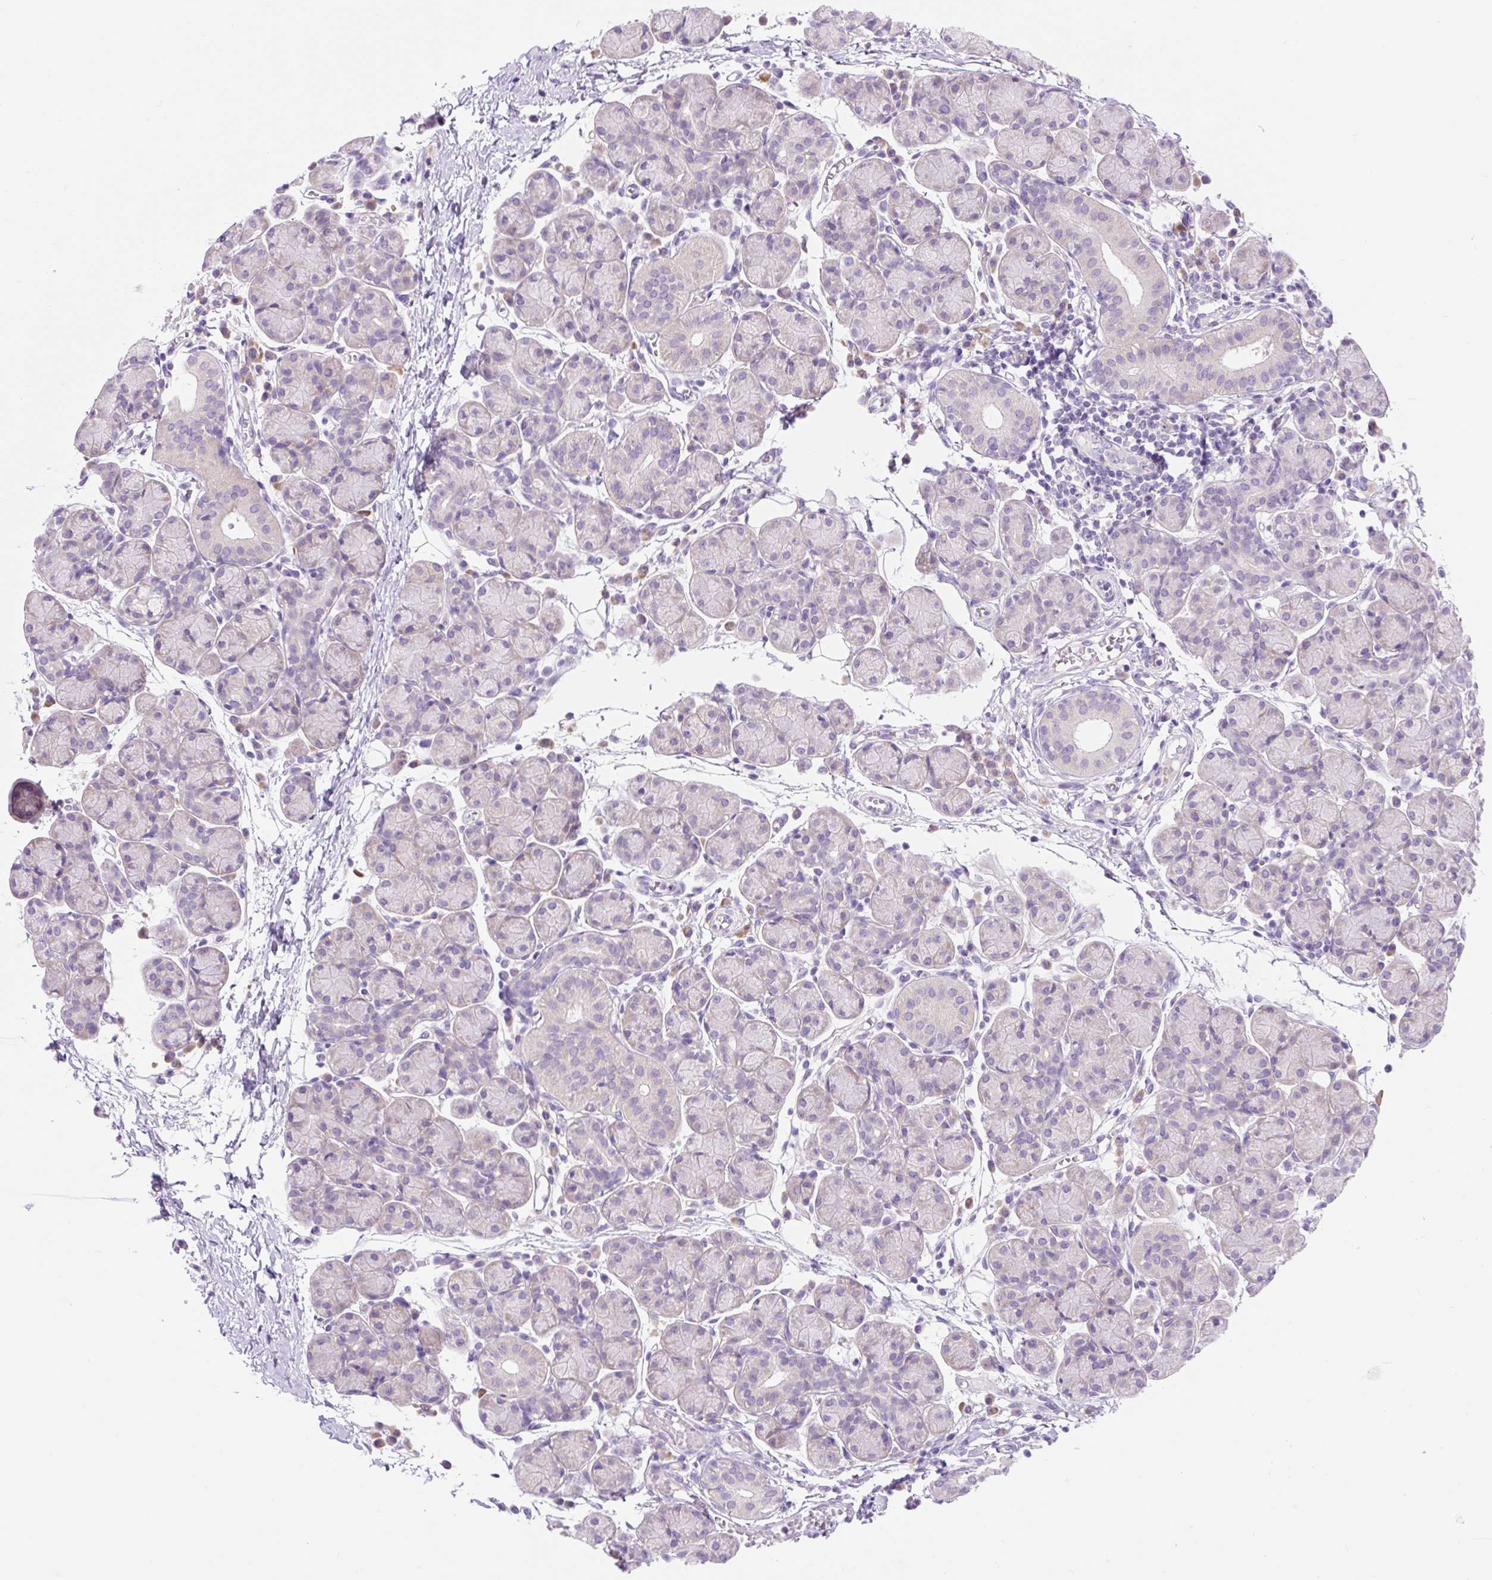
{"staining": {"intensity": "negative", "quantity": "none", "location": "none"}, "tissue": "salivary gland", "cell_type": "Glandular cells", "image_type": "normal", "snomed": [{"axis": "morphology", "description": "Normal tissue, NOS"}, {"axis": "morphology", "description": "Inflammation, NOS"}, {"axis": "topography", "description": "Lymph node"}, {"axis": "topography", "description": "Salivary gland"}], "caption": "Immunohistochemical staining of normal human salivary gland demonstrates no significant positivity in glandular cells. Nuclei are stained in blue.", "gene": "CELF6", "patient": {"sex": "male", "age": 3}}